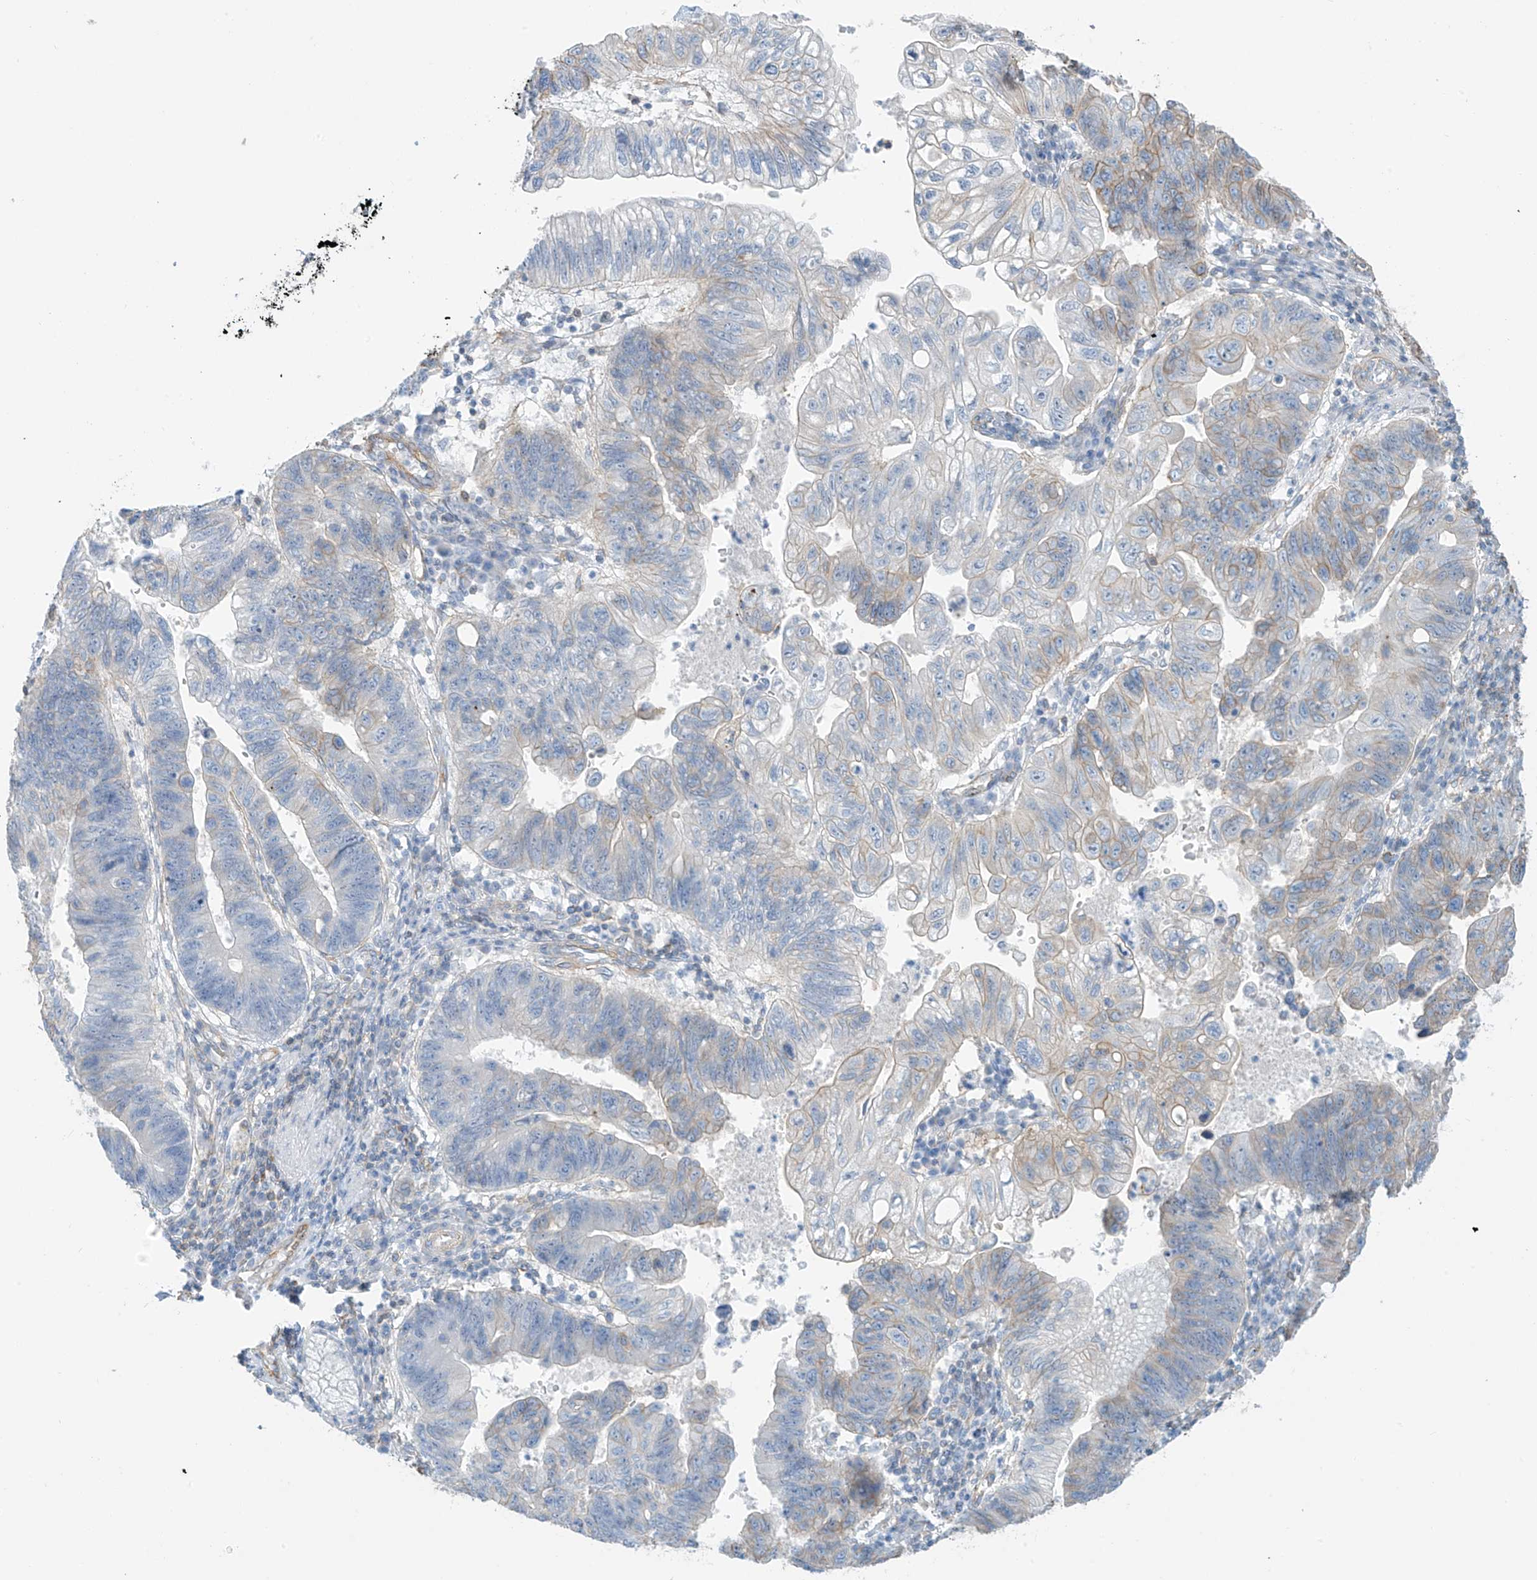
{"staining": {"intensity": "weak", "quantity": "<25%", "location": "cytoplasmic/membranous"}, "tissue": "stomach cancer", "cell_type": "Tumor cells", "image_type": "cancer", "snomed": [{"axis": "morphology", "description": "Adenocarcinoma, NOS"}, {"axis": "topography", "description": "Stomach"}], "caption": "Protein analysis of stomach adenocarcinoma shows no significant expression in tumor cells.", "gene": "ZNF846", "patient": {"sex": "male", "age": 59}}